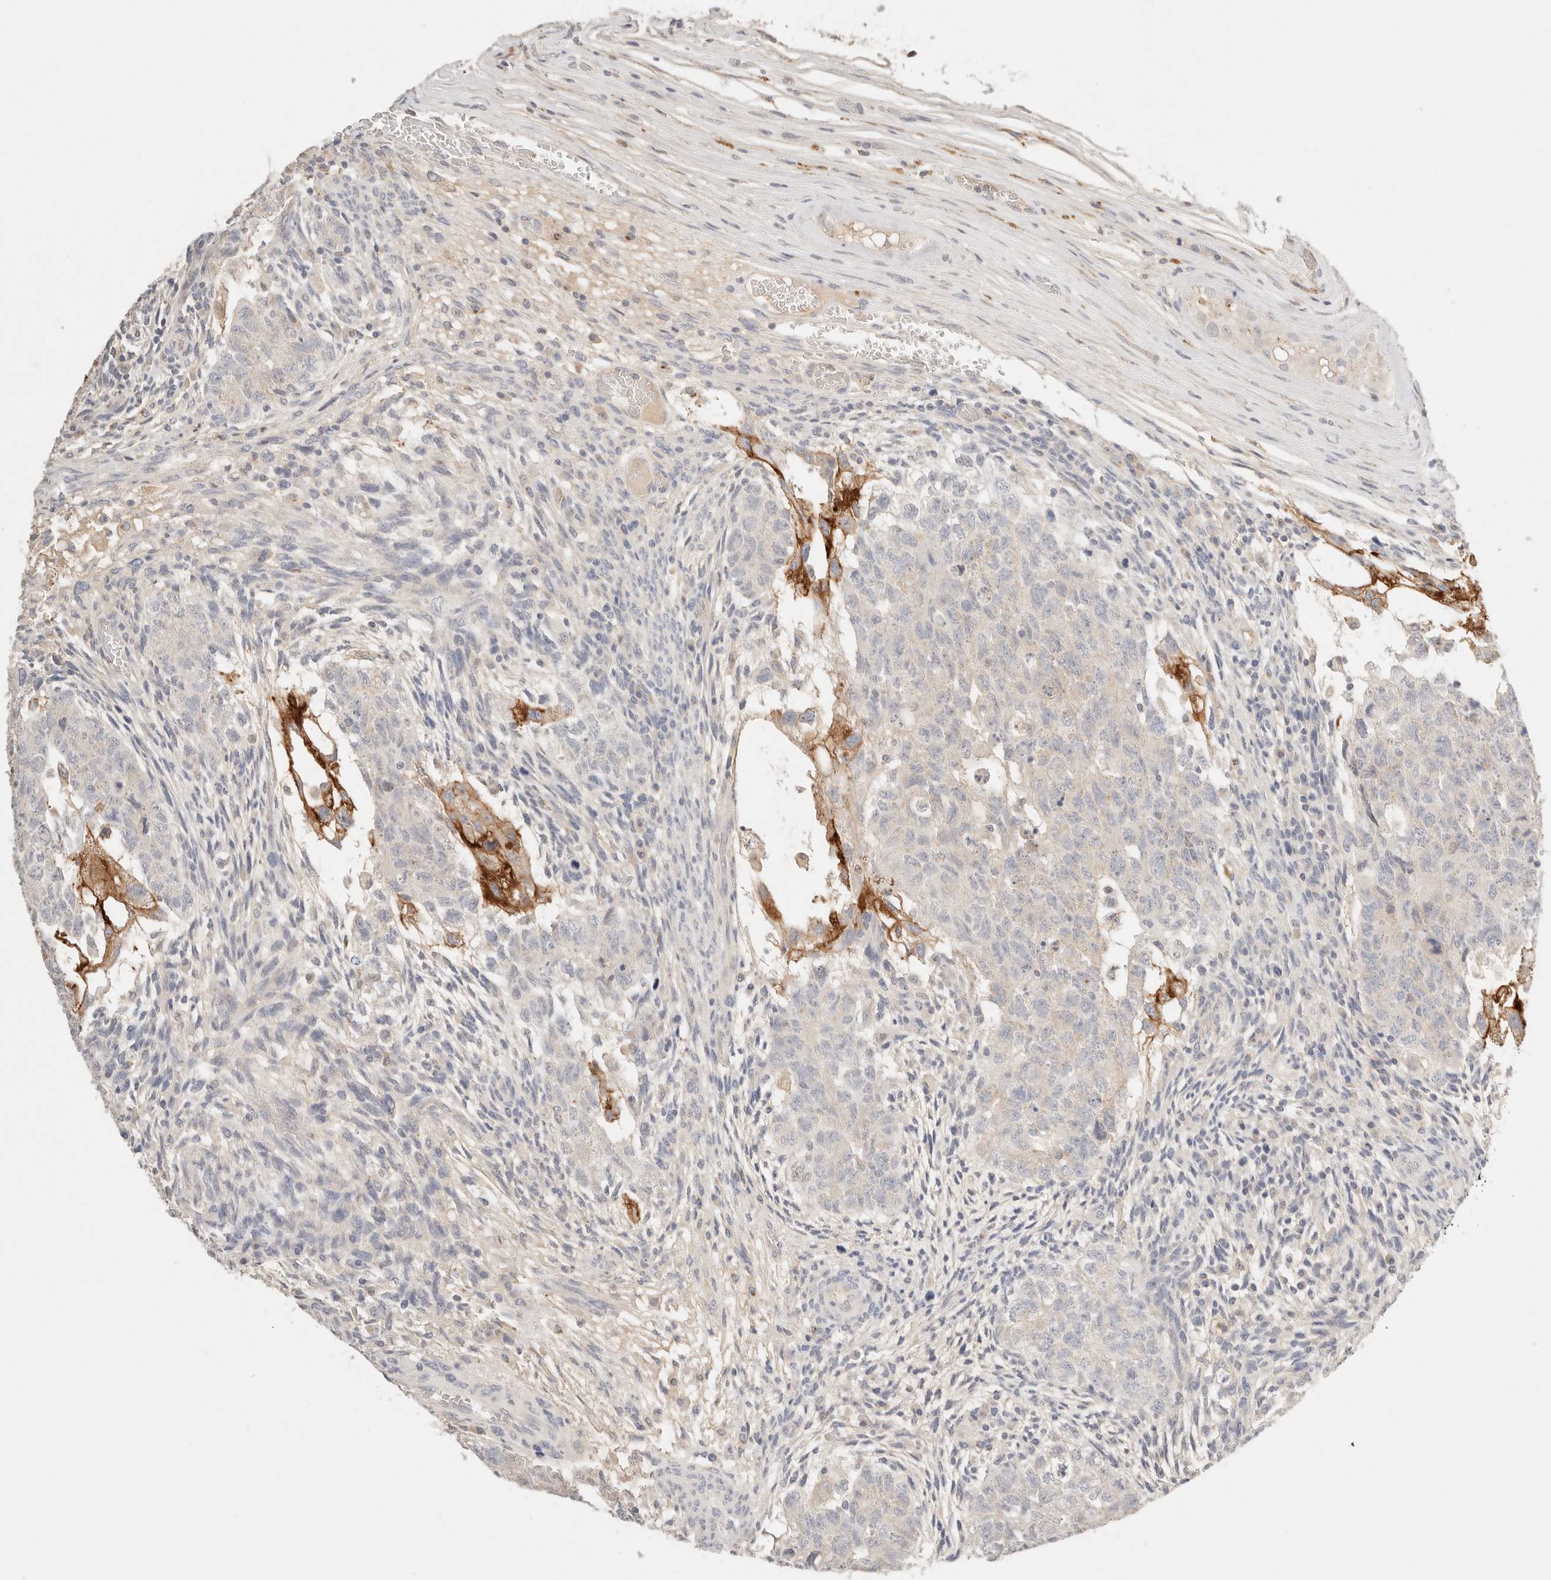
{"staining": {"intensity": "strong", "quantity": "<25%", "location": "cytoplasmic/membranous"}, "tissue": "testis cancer", "cell_type": "Tumor cells", "image_type": "cancer", "snomed": [{"axis": "morphology", "description": "Normal tissue, NOS"}, {"axis": "morphology", "description": "Carcinoma, Embryonal, NOS"}, {"axis": "topography", "description": "Testis"}], "caption": "Testis cancer tissue demonstrates strong cytoplasmic/membranous staining in approximately <25% of tumor cells The staining is performed using DAB (3,3'-diaminobenzidine) brown chromogen to label protein expression. The nuclei are counter-stained blue using hematoxylin.", "gene": "CEP120", "patient": {"sex": "male", "age": 36}}